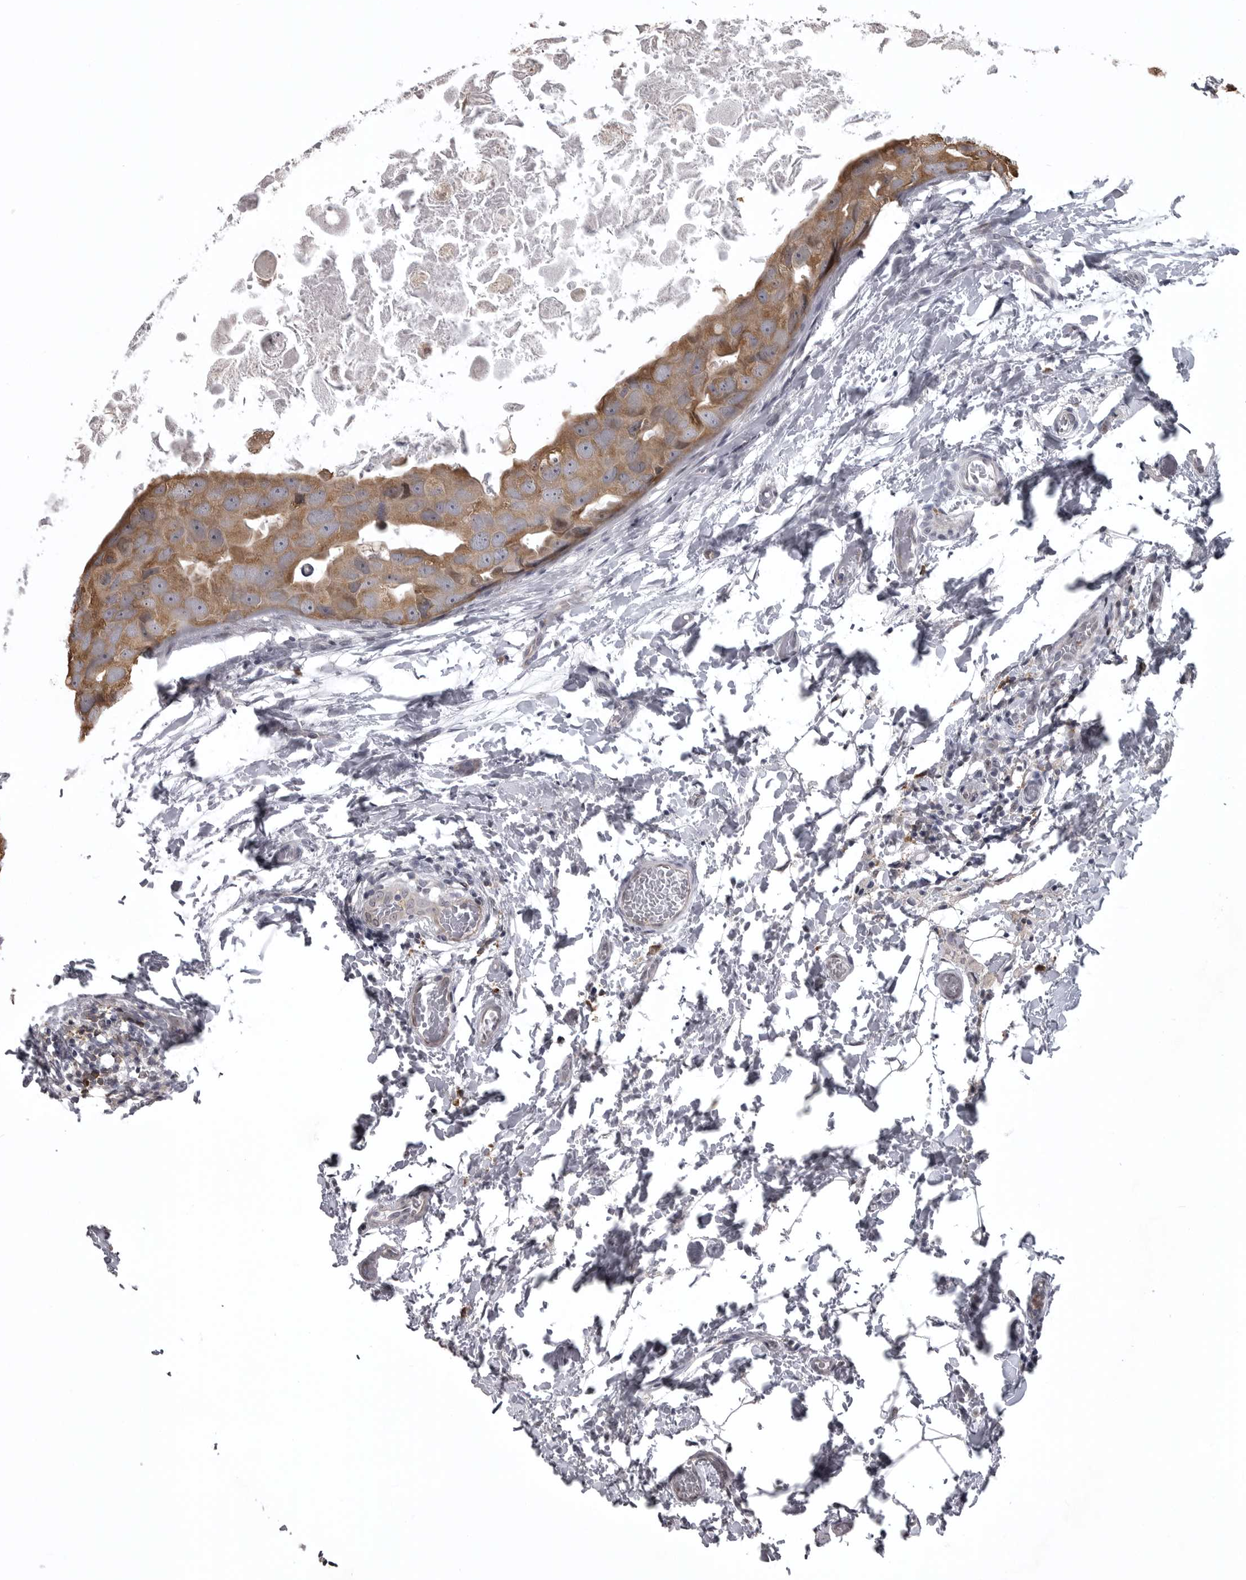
{"staining": {"intensity": "moderate", "quantity": ">75%", "location": "cytoplasmic/membranous"}, "tissue": "breast cancer", "cell_type": "Tumor cells", "image_type": "cancer", "snomed": [{"axis": "morphology", "description": "Duct carcinoma"}, {"axis": "topography", "description": "Breast"}], "caption": "The immunohistochemical stain highlights moderate cytoplasmic/membranous positivity in tumor cells of breast invasive ductal carcinoma tissue.", "gene": "SNX16", "patient": {"sex": "female", "age": 62}}